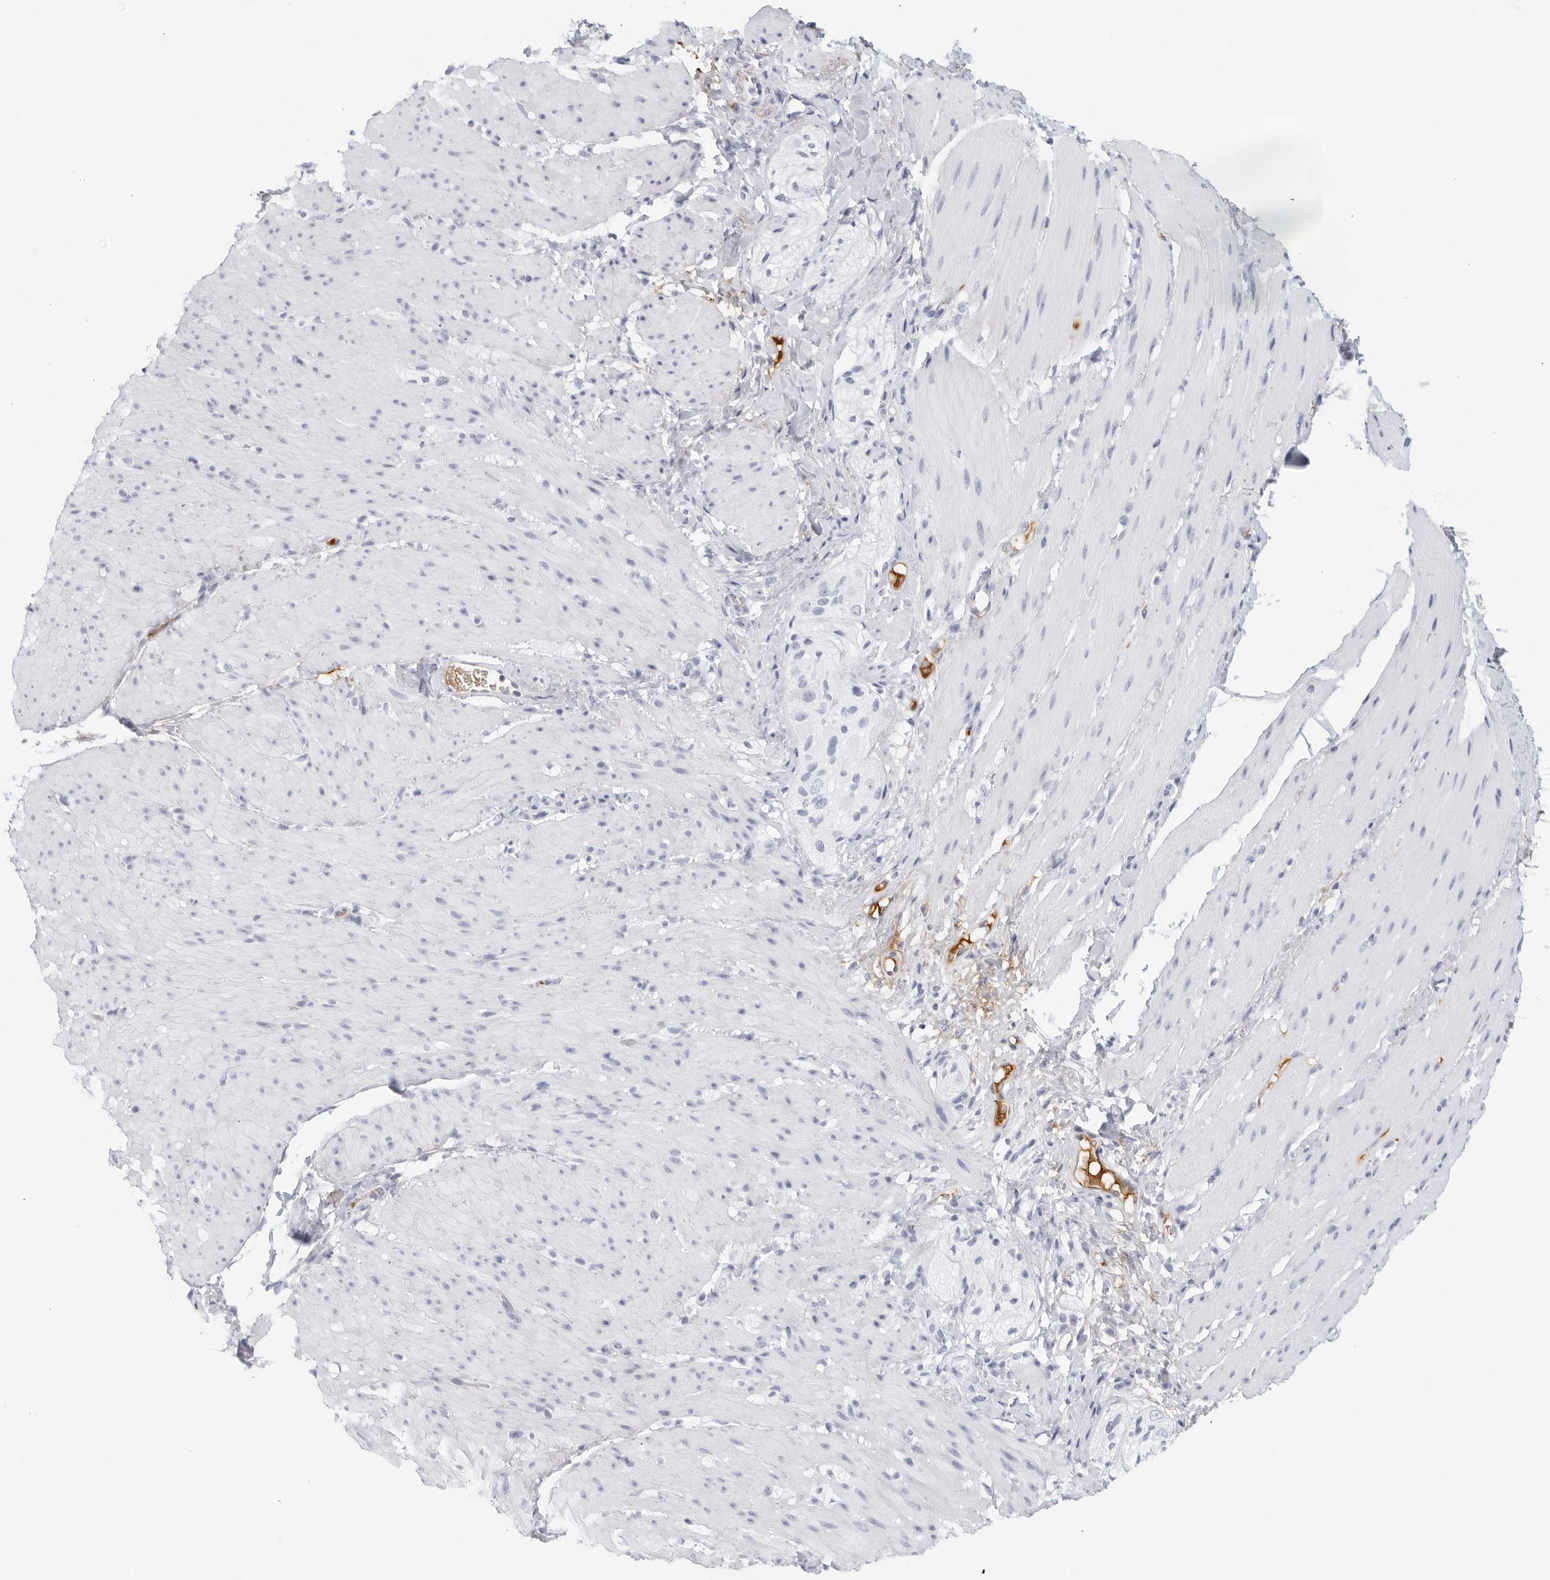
{"staining": {"intensity": "negative", "quantity": "none", "location": "none"}, "tissue": "smooth muscle", "cell_type": "Smooth muscle cells", "image_type": "normal", "snomed": [{"axis": "morphology", "description": "Normal tissue, NOS"}, {"axis": "topography", "description": "Smooth muscle"}, {"axis": "topography", "description": "Small intestine"}], "caption": "Immunohistochemistry histopathology image of benign smooth muscle stained for a protein (brown), which displays no expression in smooth muscle cells. Nuclei are stained in blue.", "gene": "FGG", "patient": {"sex": "female", "age": 84}}